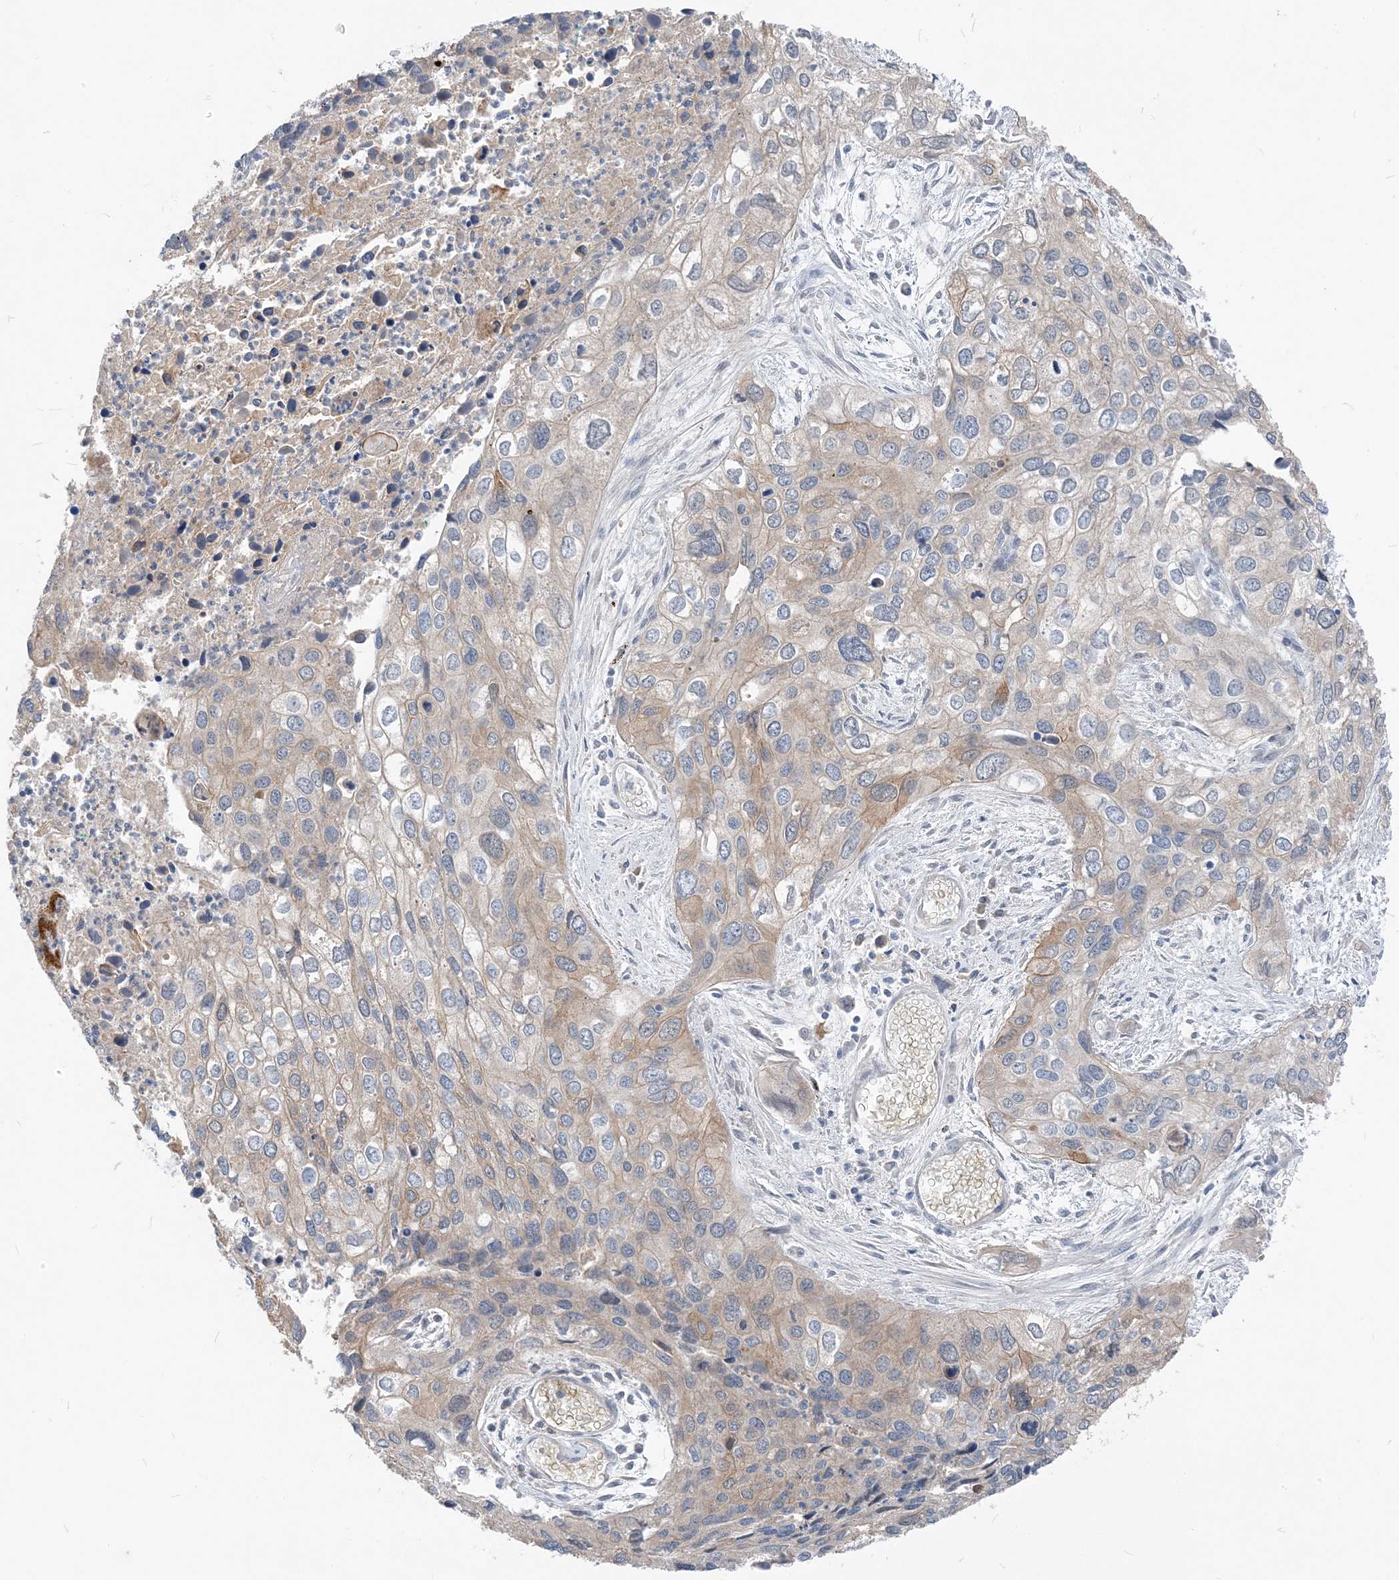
{"staining": {"intensity": "moderate", "quantity": "<25%", "location": "cytoplasmic/membranous"}, "tissue": "cervical cancer", "cell_type": "Tumor cells", "image_type": "cancer", "snomed": [{"axis": "morphology", "description": "Squamous cell carcinoma, NOS"}, {"axis": "topography", "description": "Cervix"}], "caption": "Squamous cell carcinoma (cervical) stained with immunohistochemistry exhibits moderate cytoplasmic/membranous positivity in approximately <25% of tumor cells. (brown staining indicates protein expression, while blue staining denotes nuclei).", "gene": "NCOA7", "patient": {"sex": "female", "age": 55}}